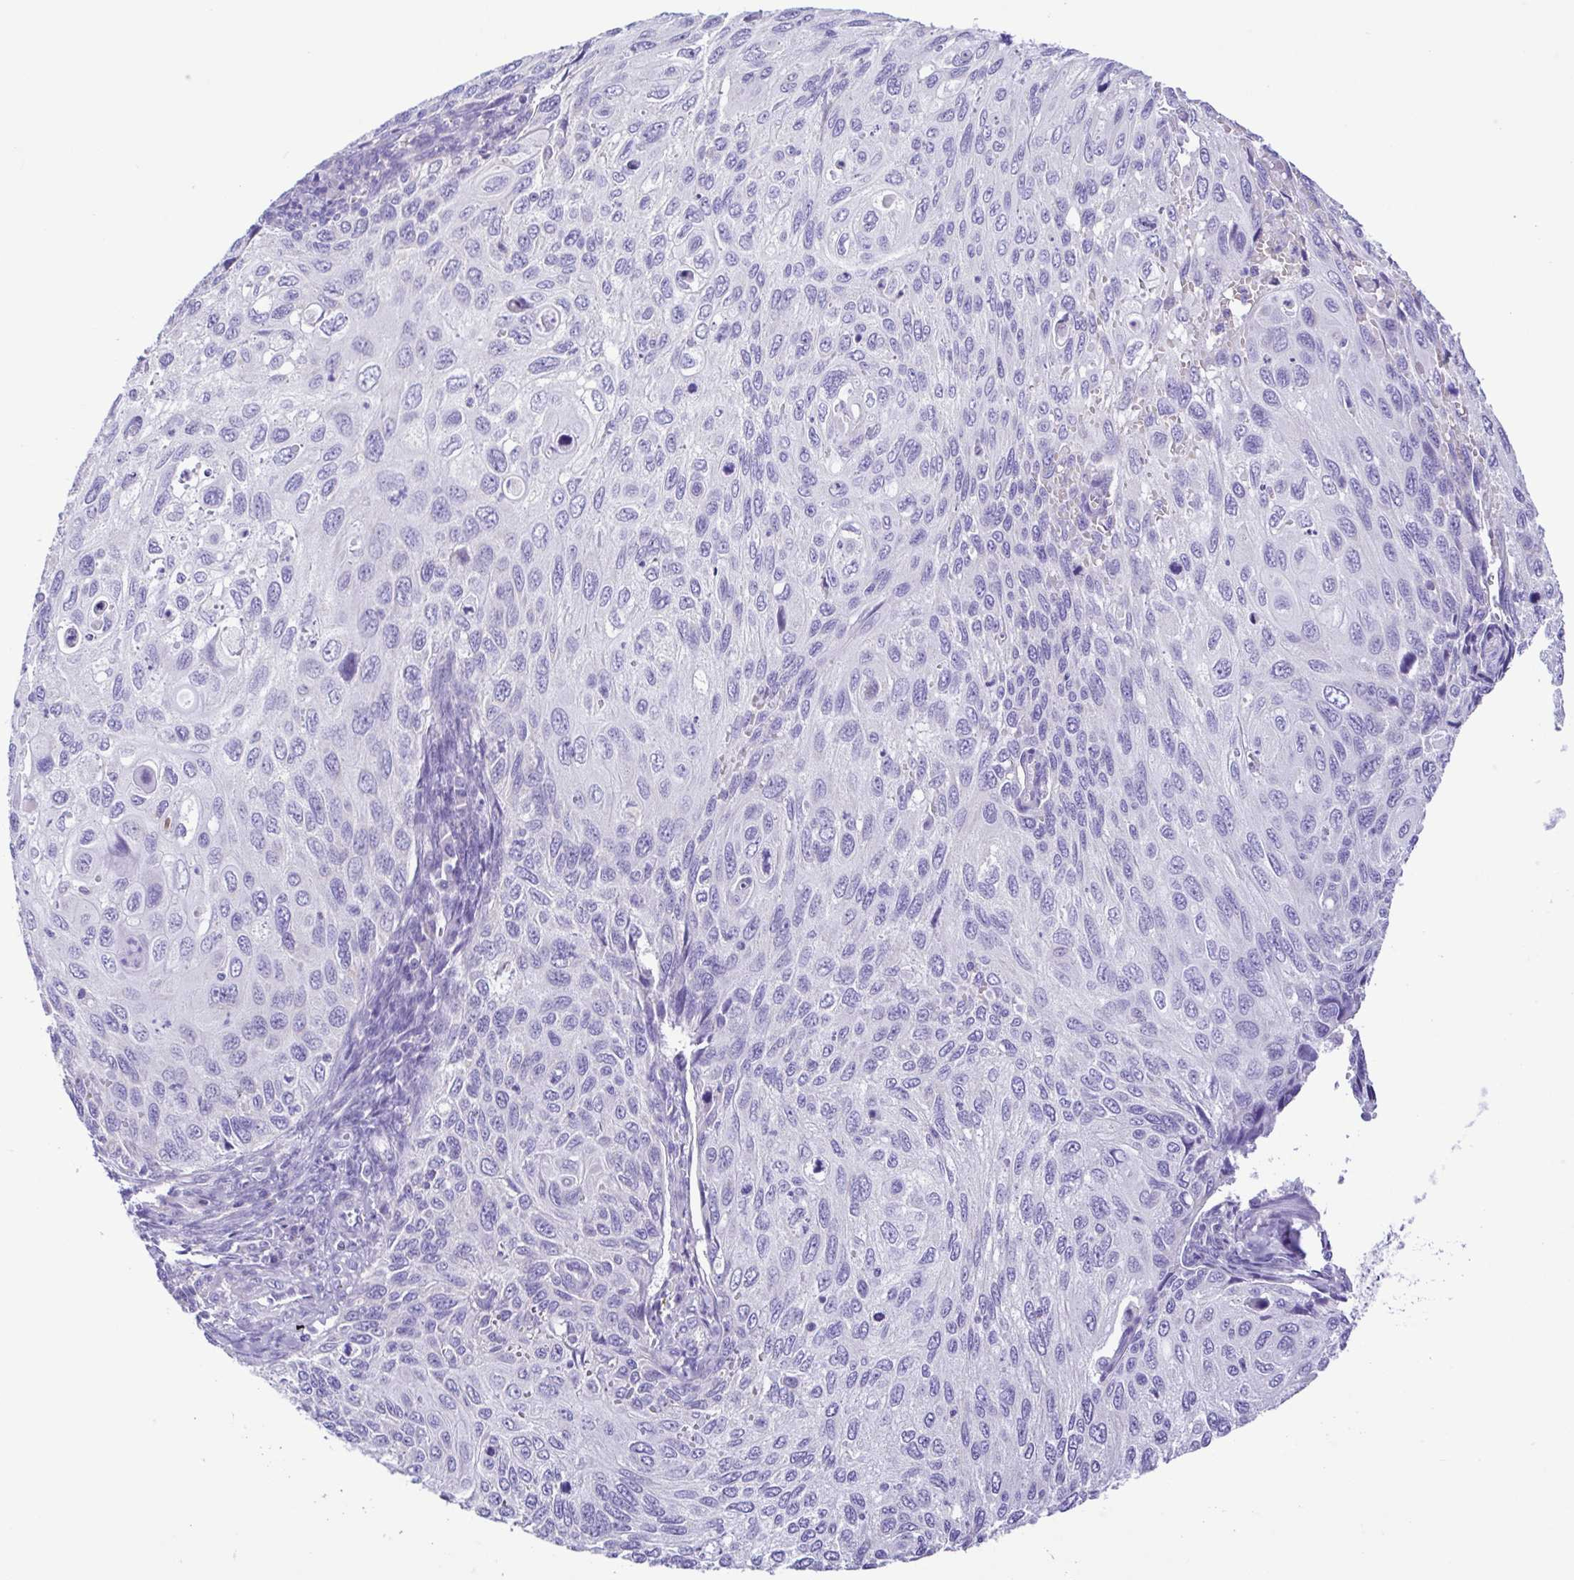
{"staining": {"intensity": "negative", "quantity": "none", "location": "none"}, "tissue": "cervical cancer", "cell_type": "Tumor cells", "image_type": "cancer", "snomed": [{"axis": "morphology", "description": "Squamous cell carcinoma, NOS"}, {"axis": "topography", "description": "Cervix"}], "caption": "Protein analysis of cervical cancer (squamous cell carcinoma) shows no significant staining in tumor cells. (DAB immunohistochemistry (IHC) with hematoxylin counter stain).", "gene": "CD72", "patient": {"sex": "female", "age": 70}}